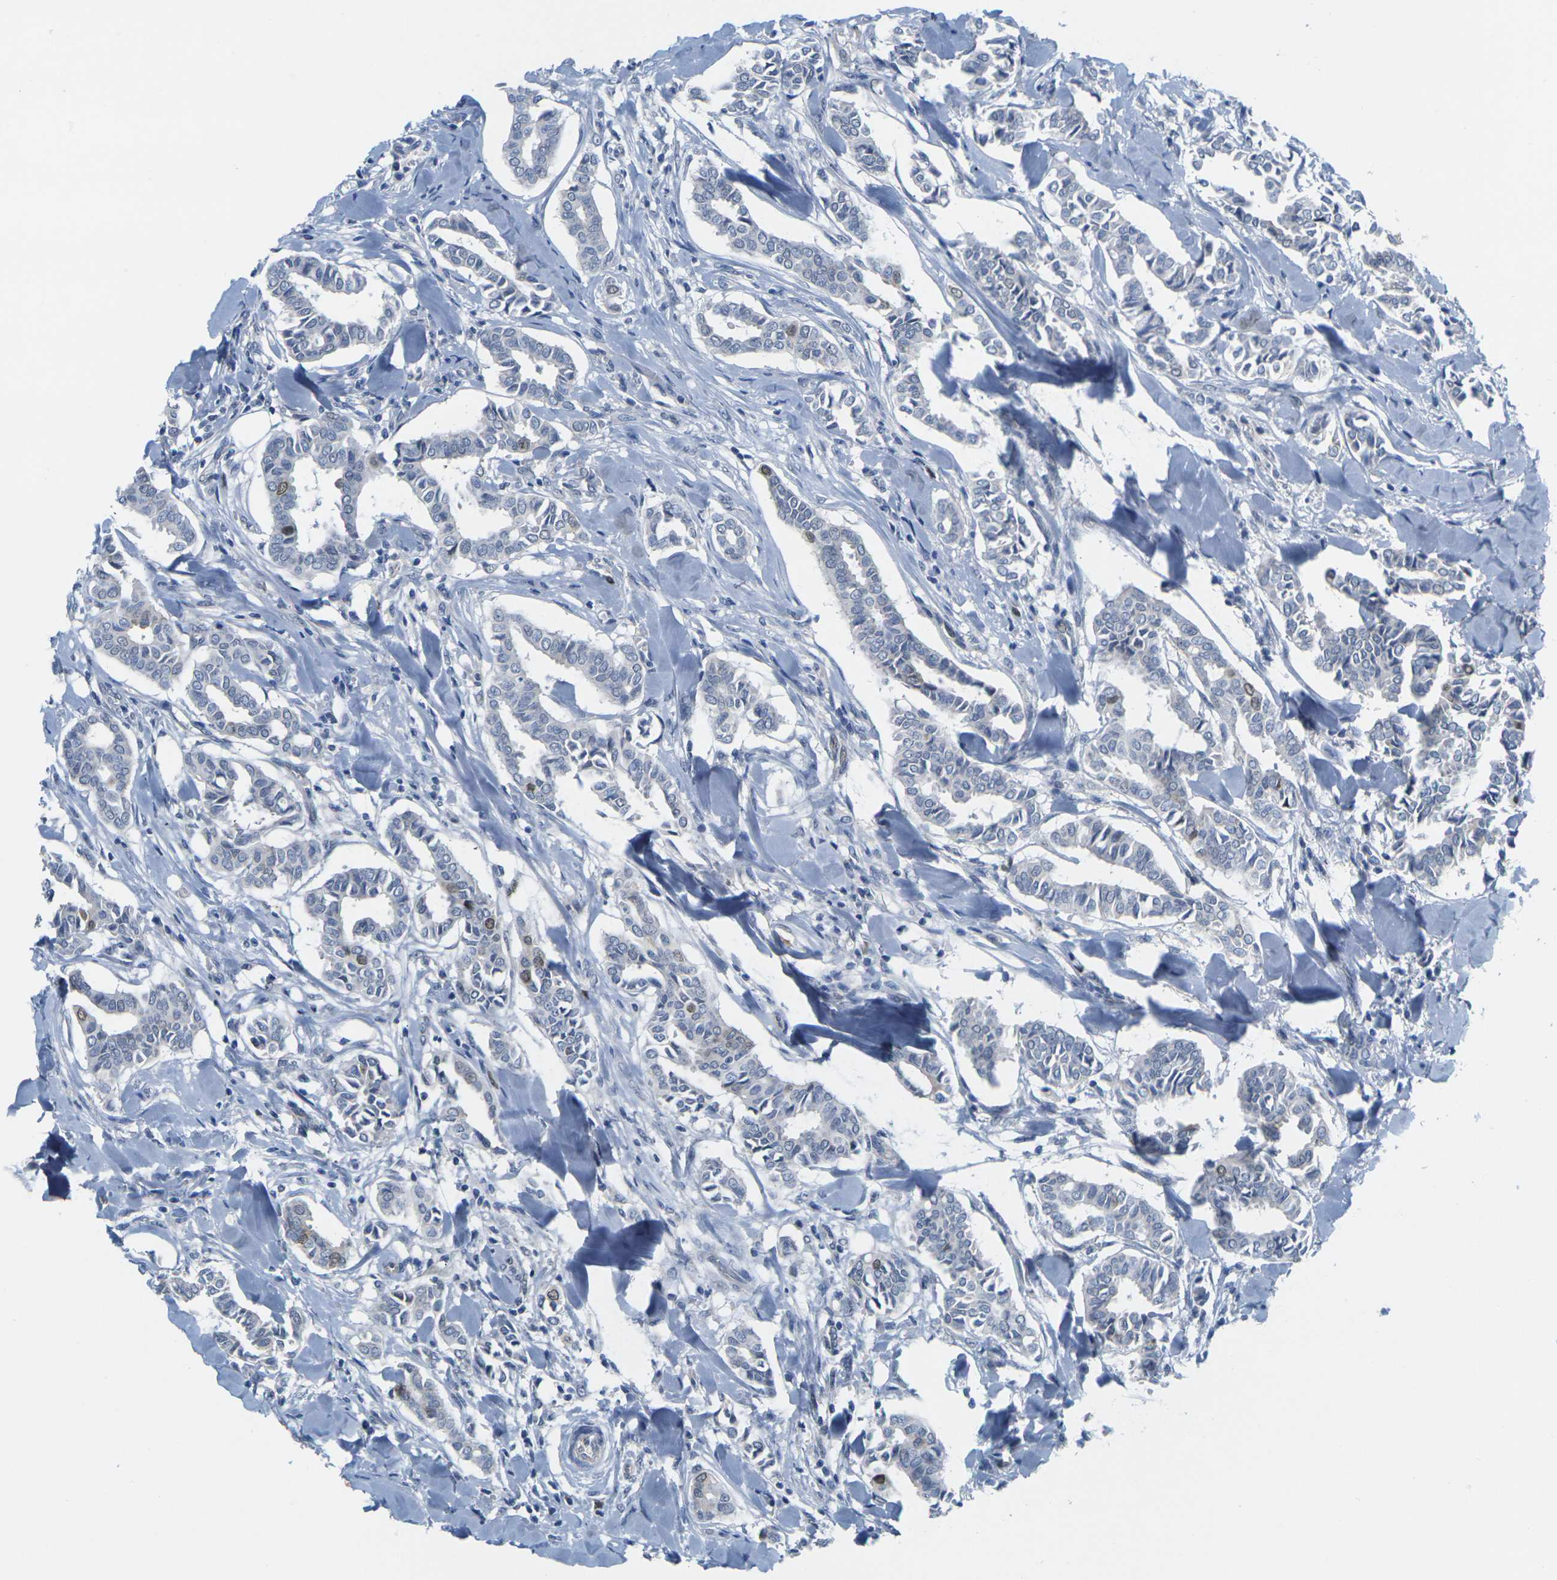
{"staining": {"intensity": "moderate", "quantity": "<25%", "location": "nuclear"}, "tissue": "head and neck cancer", "cell_type": "Tumor cells", "image_type": "cancer", "snomed": [{"axis": "morphology", "description": "Adenocarcinoma, NOS"}, {"axis": "topography", "description": "Salivary gland"}, {"axis": "topography", "description": "Head-Neck"}], "caption": "Head and neck adenocarcinoma was stained to show a protein in brown. There is low levels of moderate nuclear staining in approximately <25% of tumor cells.", "gene": "CDK2", "patient": {"sex": "female", "age": 59}}